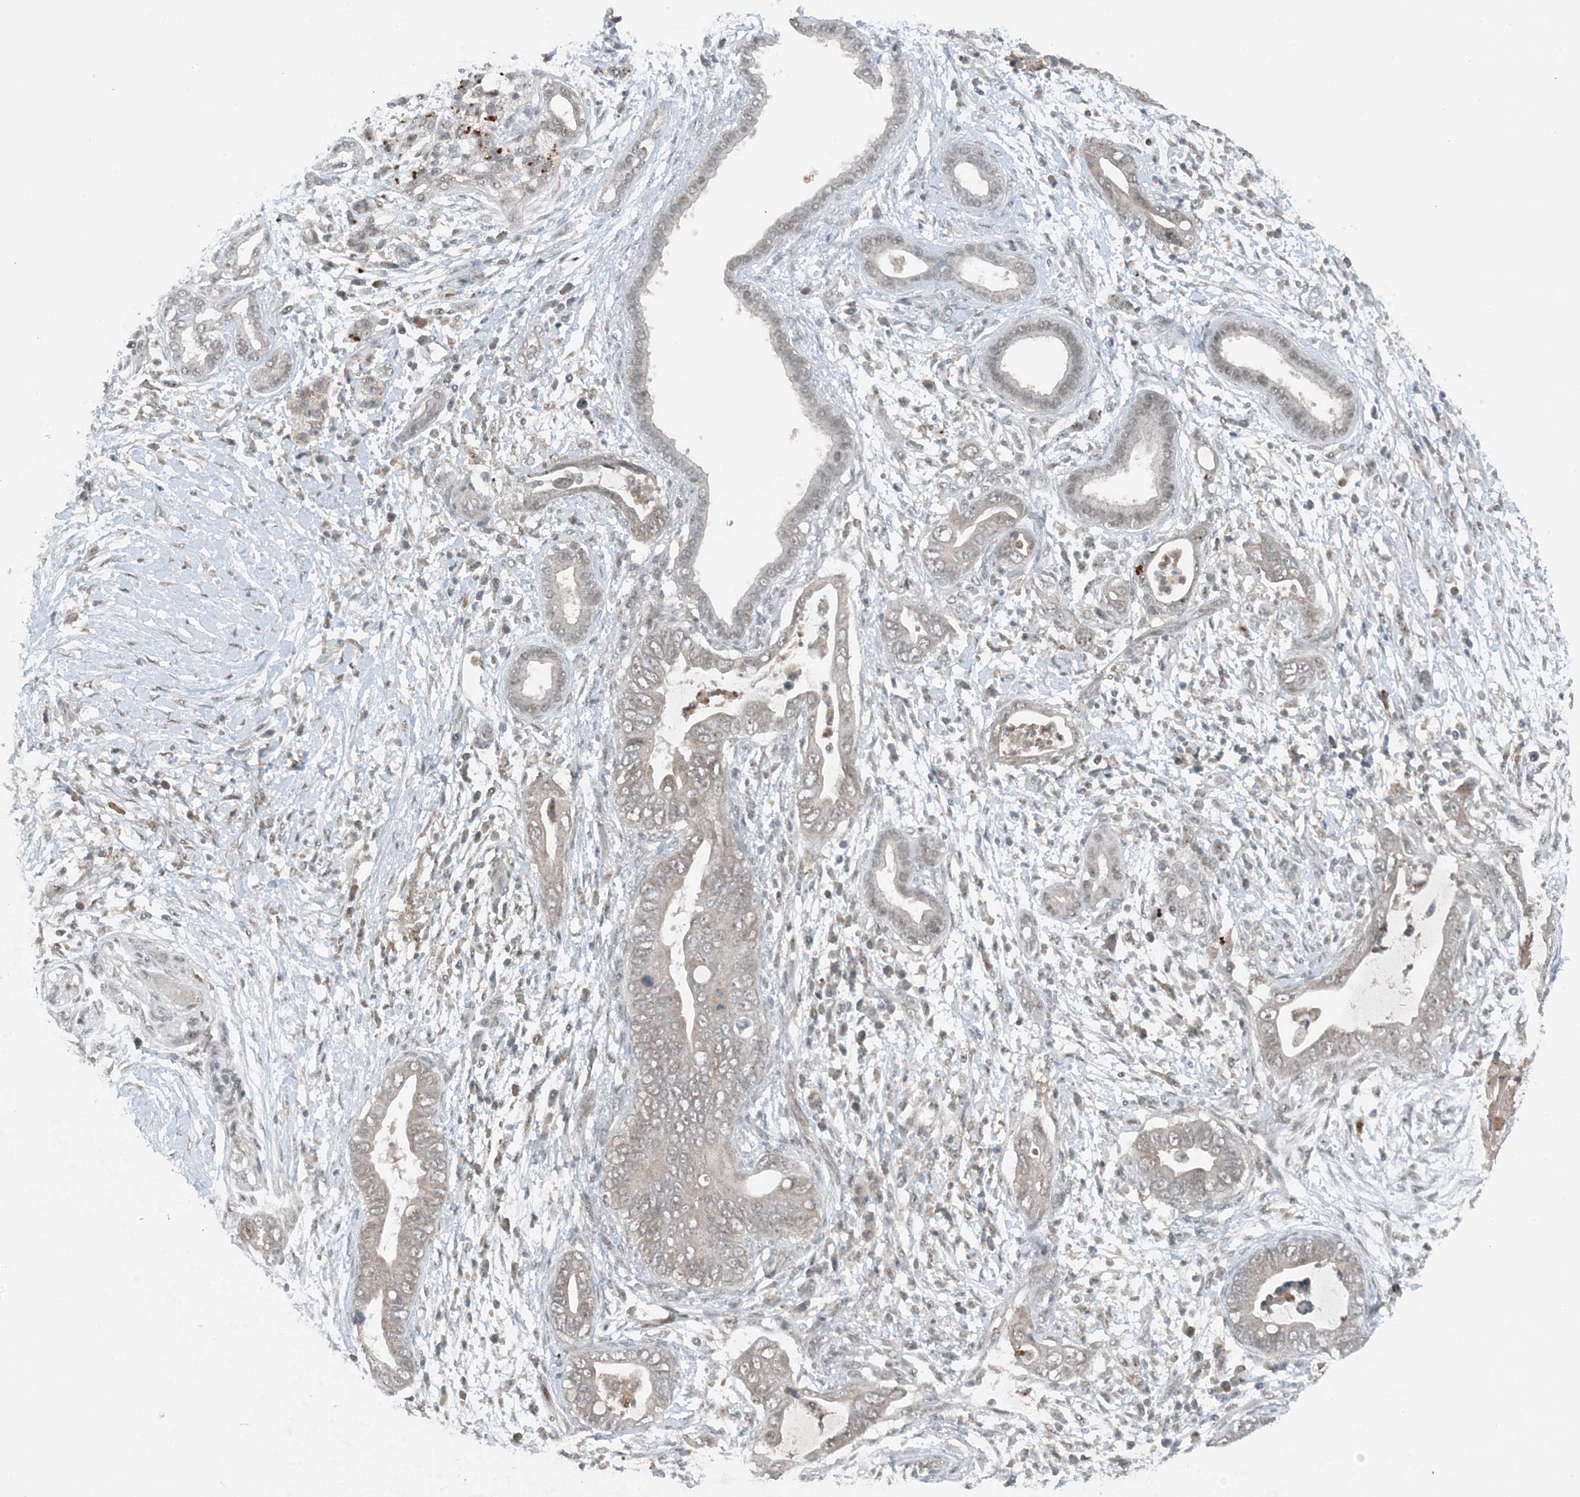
{"staining": {"intensity": "weak", "quantity": ">75%", "location": "cytoplasmic/membranous"}, "tissue": "pancreatic cancer", "cell_type": "Tumor cells", "image_type": "cancer", "snomed": [{"axis": "morphology", "description": "Adenocarcinoma, NOS"}, {"axis": "topography", "description": "Pancreas"}], "caption": "Pancreatic cancer (adenocarcinoma) was stained to show a protein in brown. There is low levels of weak cytoplasmic/membranous staining in about >75% of tumor cells.", "gene": "MITD1", "patient": {"sex": "male", "age": 75}}